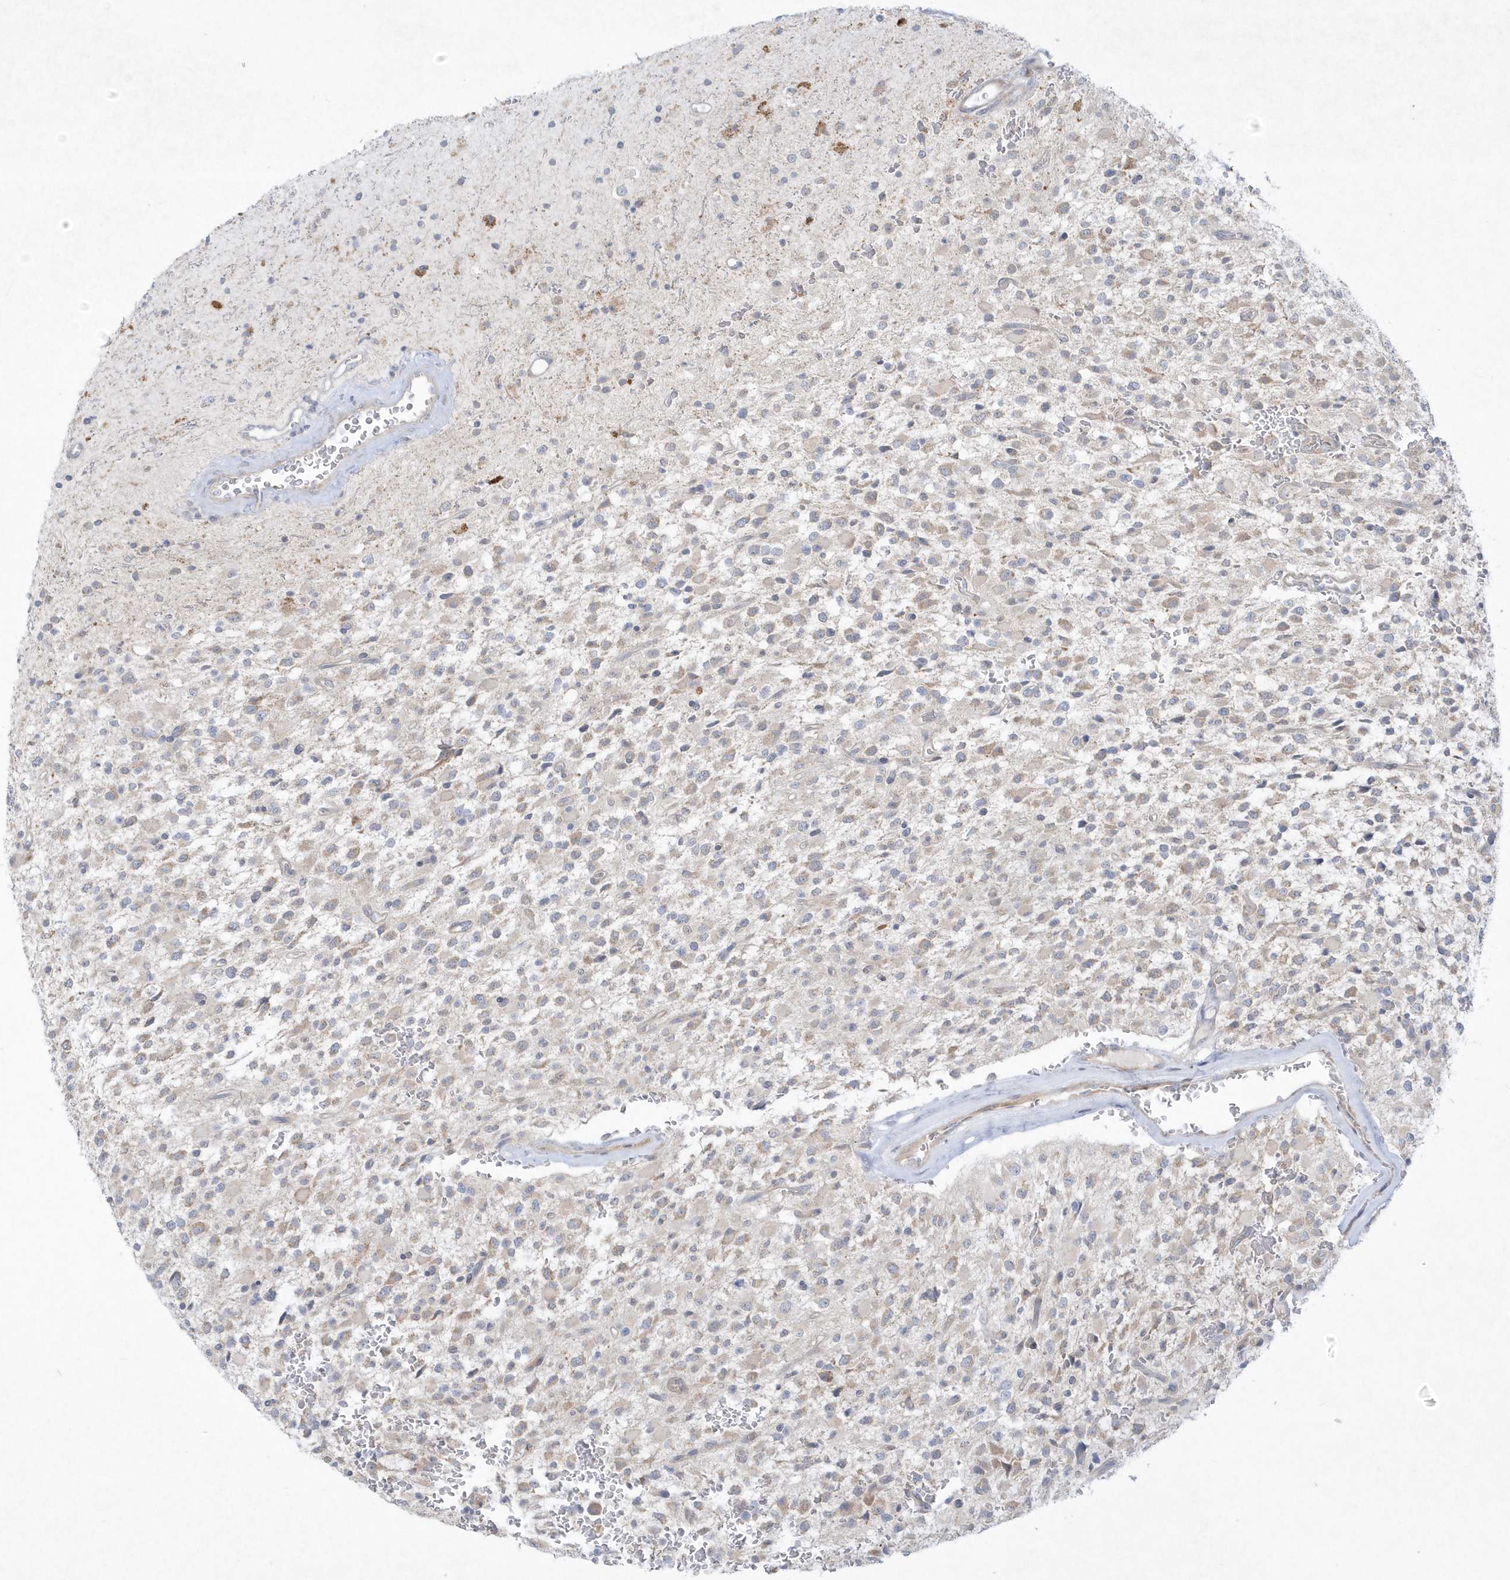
{"staining": {"intensity": "negative", "quantity": "none", "location": "none"}, "tissue": "glioma", "cell_type": "Tumor cells", "image_type": "cancer", "snomed": [{"axis": "morphology", "description": "Glioma, malignant, High grade"}, {"axis": "topography", "description": "Brain"}], "caption": "A histopathology image of human glioma is negative for staining in tumor cells. (DAB (3,3'-diaminobenzidine) IHC visualized using brightfield microscopy, high magnification).", "gene": "LARS1", "patient": {"sex": "male", "age": 34}}